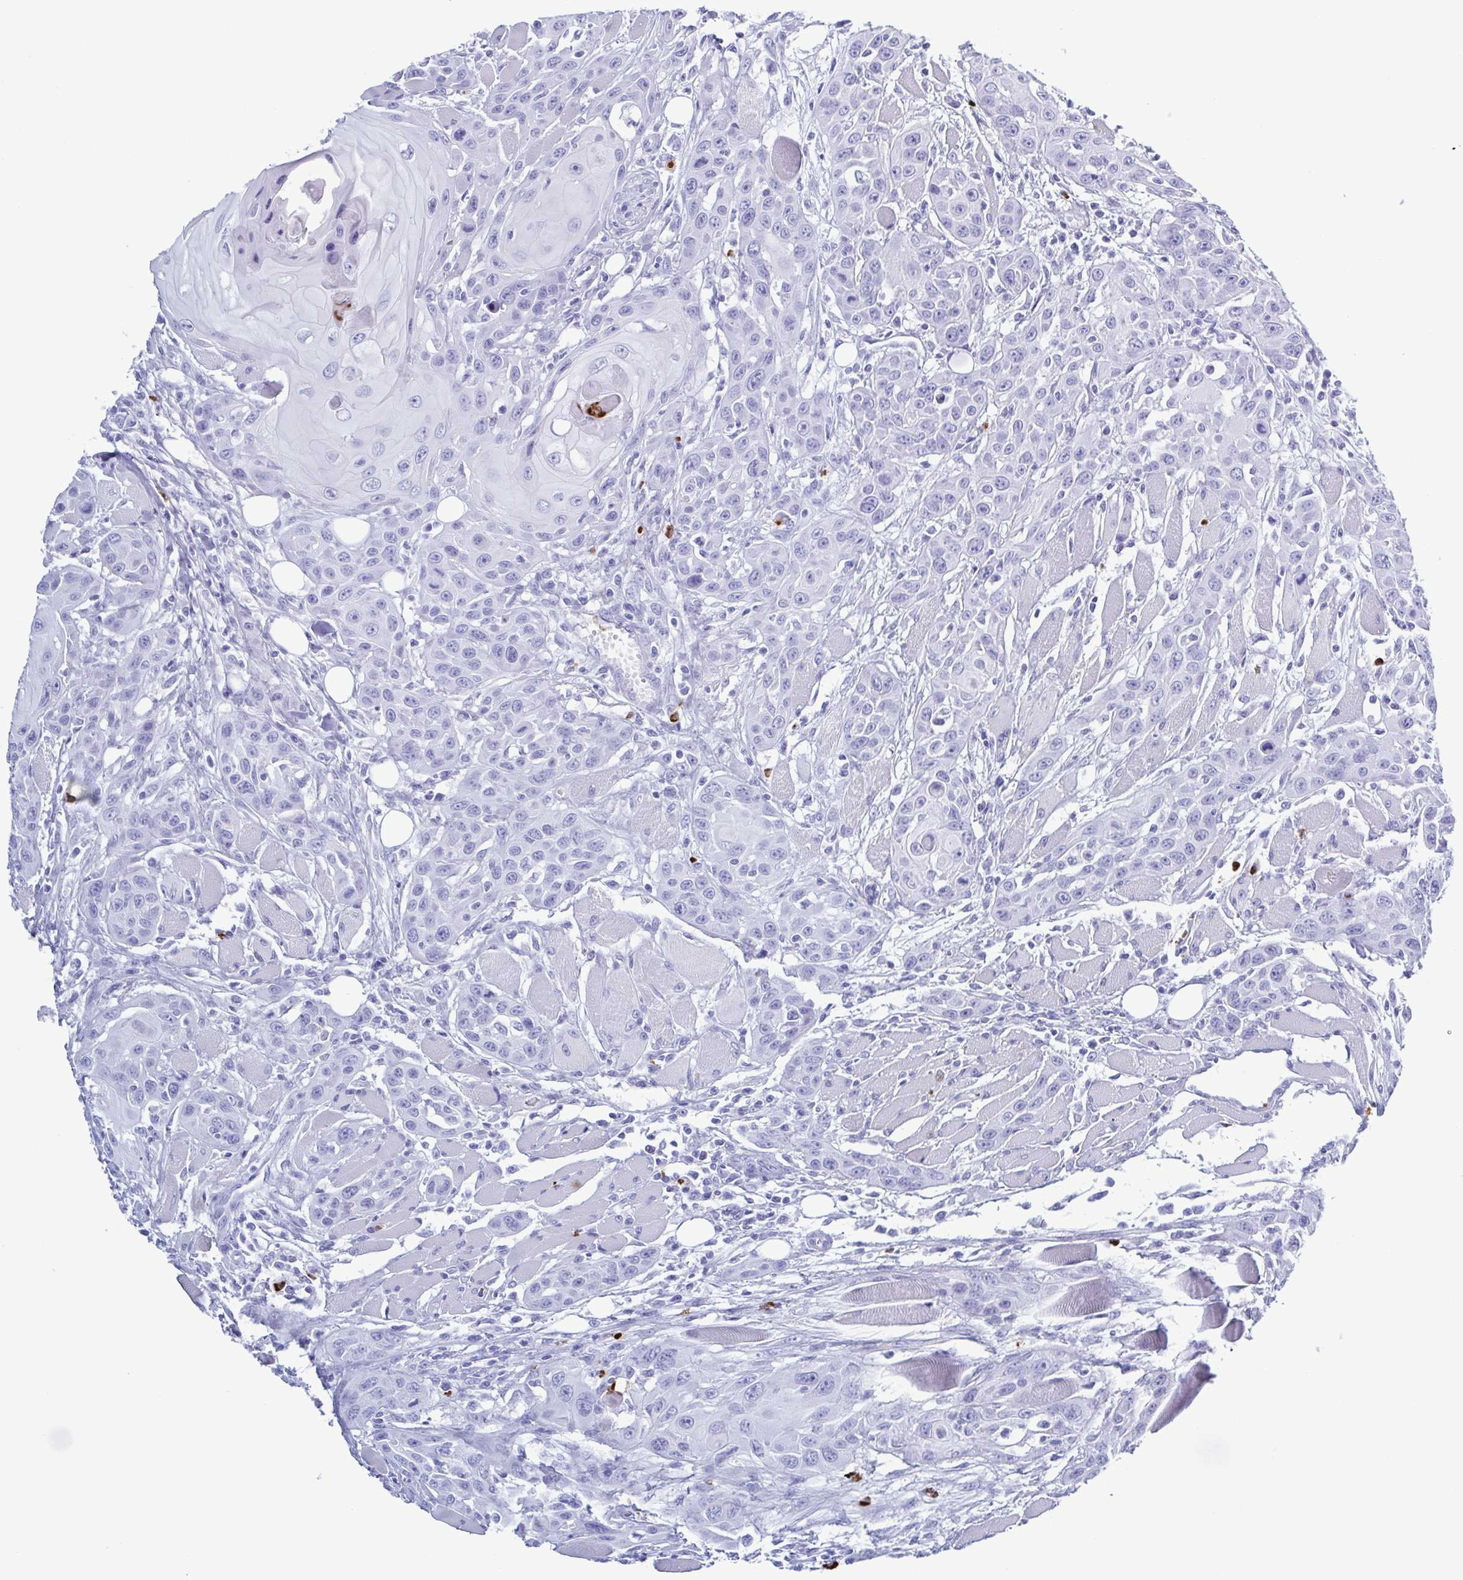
{"staining": {"intensity": "negative", "quantity": "none", "location": "none"}, "tissue": "head and neck cancer", "cell_type": "Tumor cells", "image_type": "cancer", "snomed": [{"axis": "morphology", "description": "Squamous cell carcinoma, NOS"}, {"axis": "topography", "description": "Head-Neck"}], "caption": "A high-resolution histopathology image shows immunohistochemistry staining of head and neck cancer, which demonstrates no significant positivity in tumor cells.", "gene": "LTF", "patient": {"sex": "female", "age": 80}}